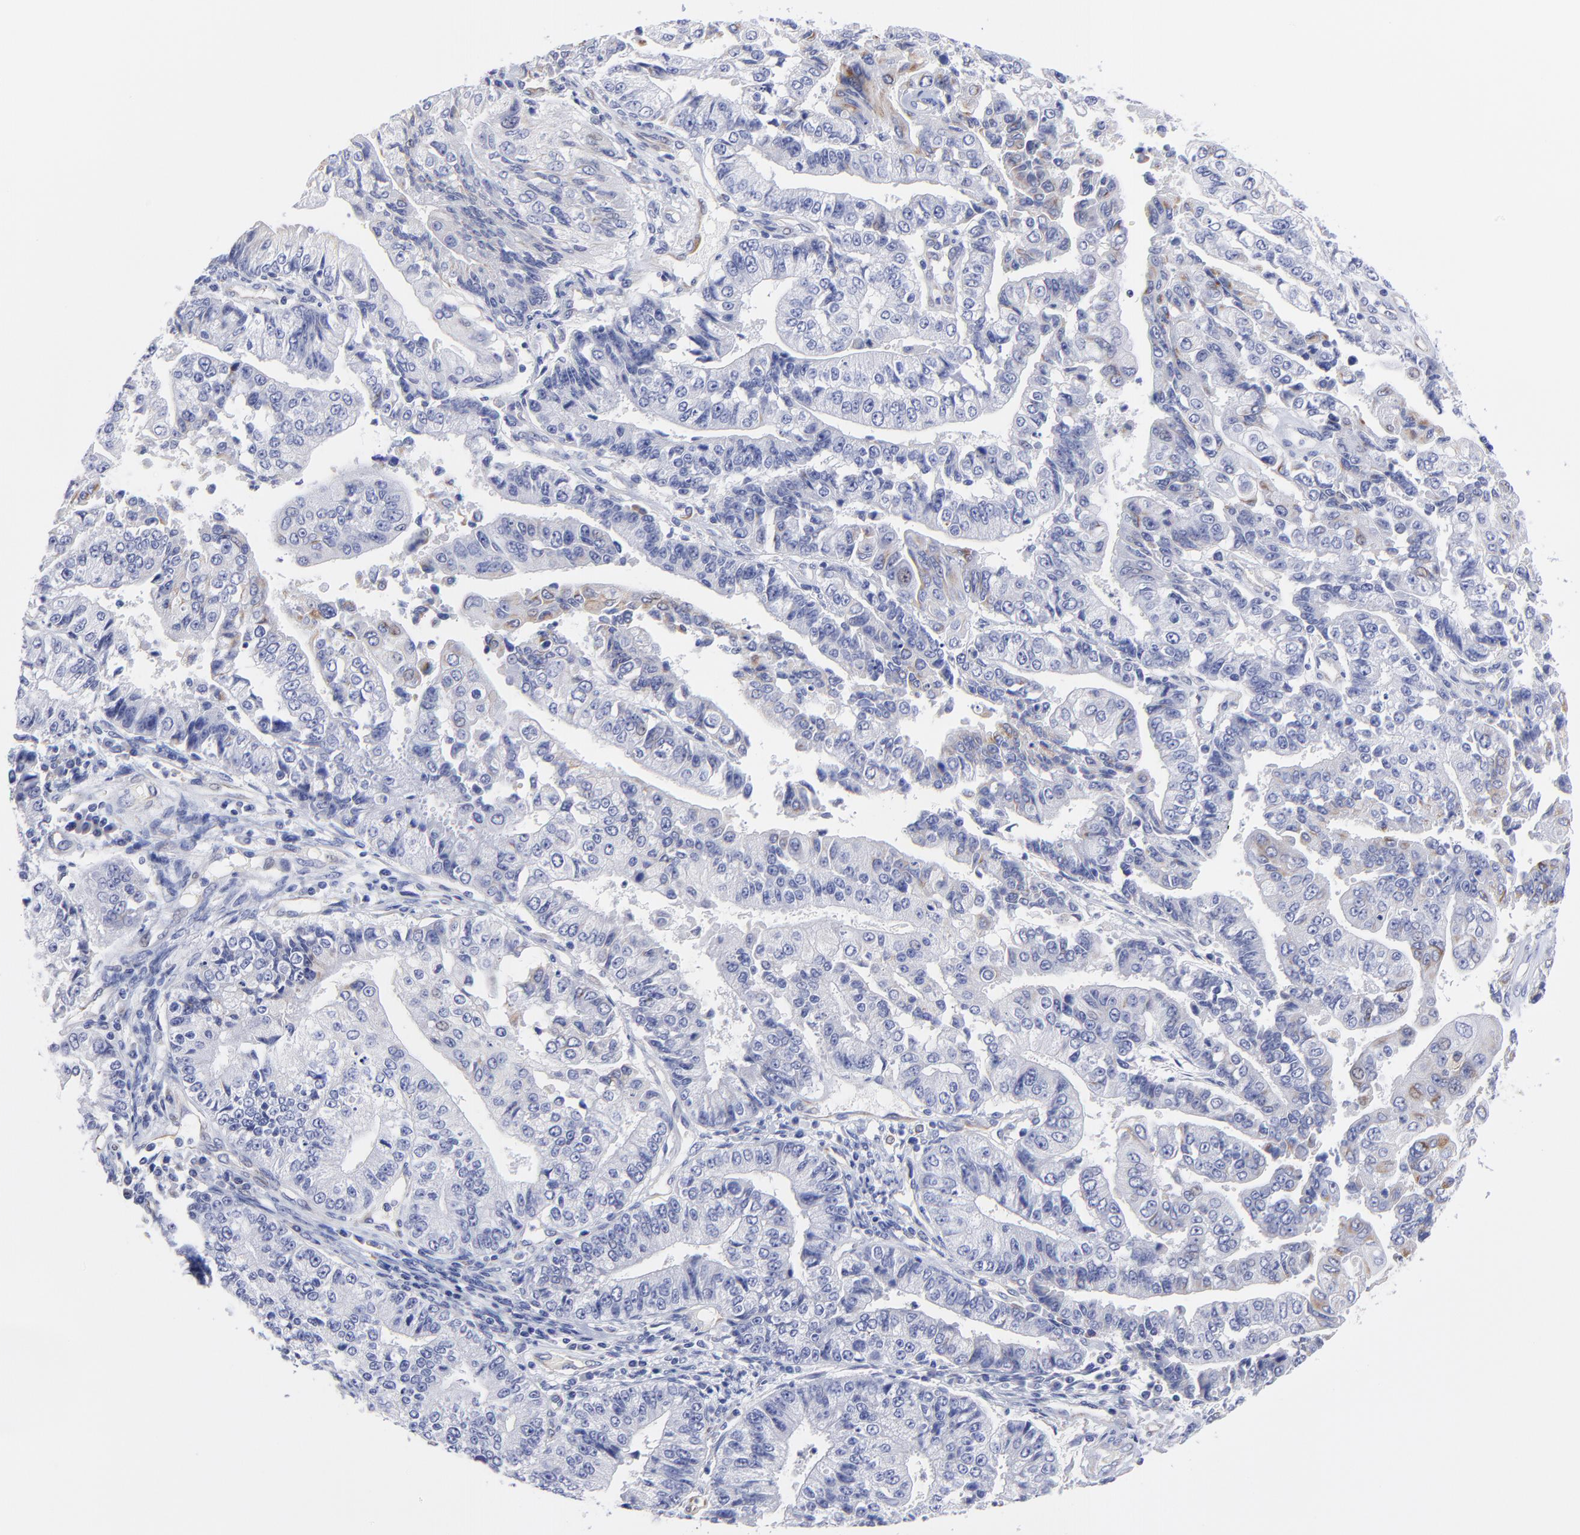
{"staining": {"intensity": "weak", "quantity": "<25%", "location": "cytoplasmic/membranous"}, "tissue": "endometrial cancer", "cell_type": "Tumor cells", "image_type": "cancer", "snomed": [{"axis": "morphology", "description": "Adenocarcinoma, NOS"}, {"axis": "topography", "description": "Endometrium"}], "caption": "The histopathology image reveals no significant positivity in tumor cells of endometrial adenocarcinoma.", "gene": "COX8C", "patient": {"sex": "female", "age": 75}}